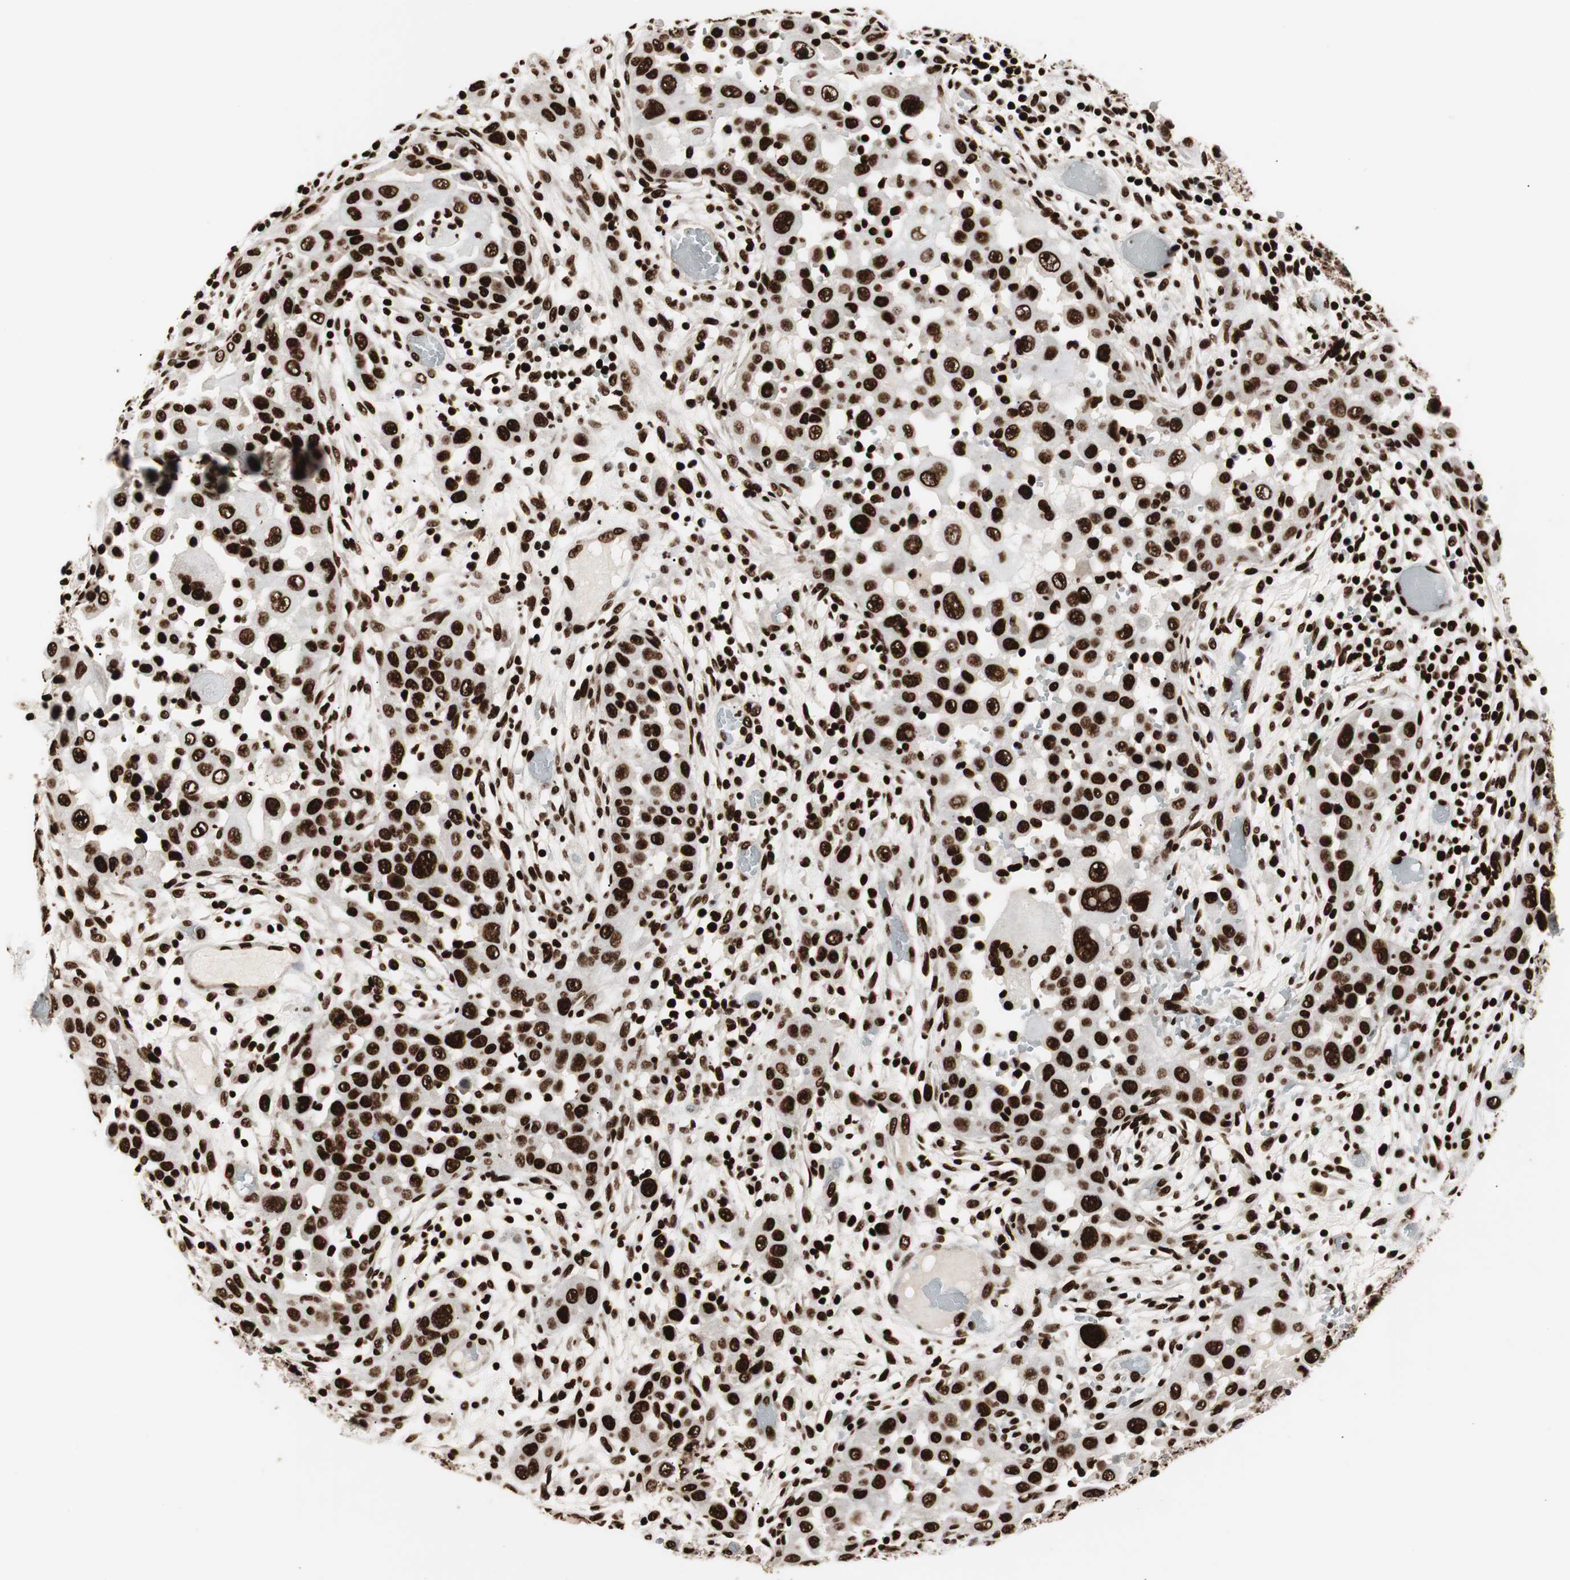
{"staining": {"intensity": "strong", "quantity": ">75%", "location": "nuclear"}, "tissue": "head and neck cancer", "cell_type": "Tumor cells", "image_type": "cancer", "snomed": [{"axis": "morphology", "description": "Carcinoma, NOS"}, {"axis": "topography", "description": "Head-Neck"}], "caption": "The image exhibits a brown stain indicating the presence of a protein in the nuclear of tumor cells in head and neck carcinoma. (DAB IHC with brightfield microscopy, high magnification).", "gene": "MTA2", "patient": {"sex": "male", "age": 87}}